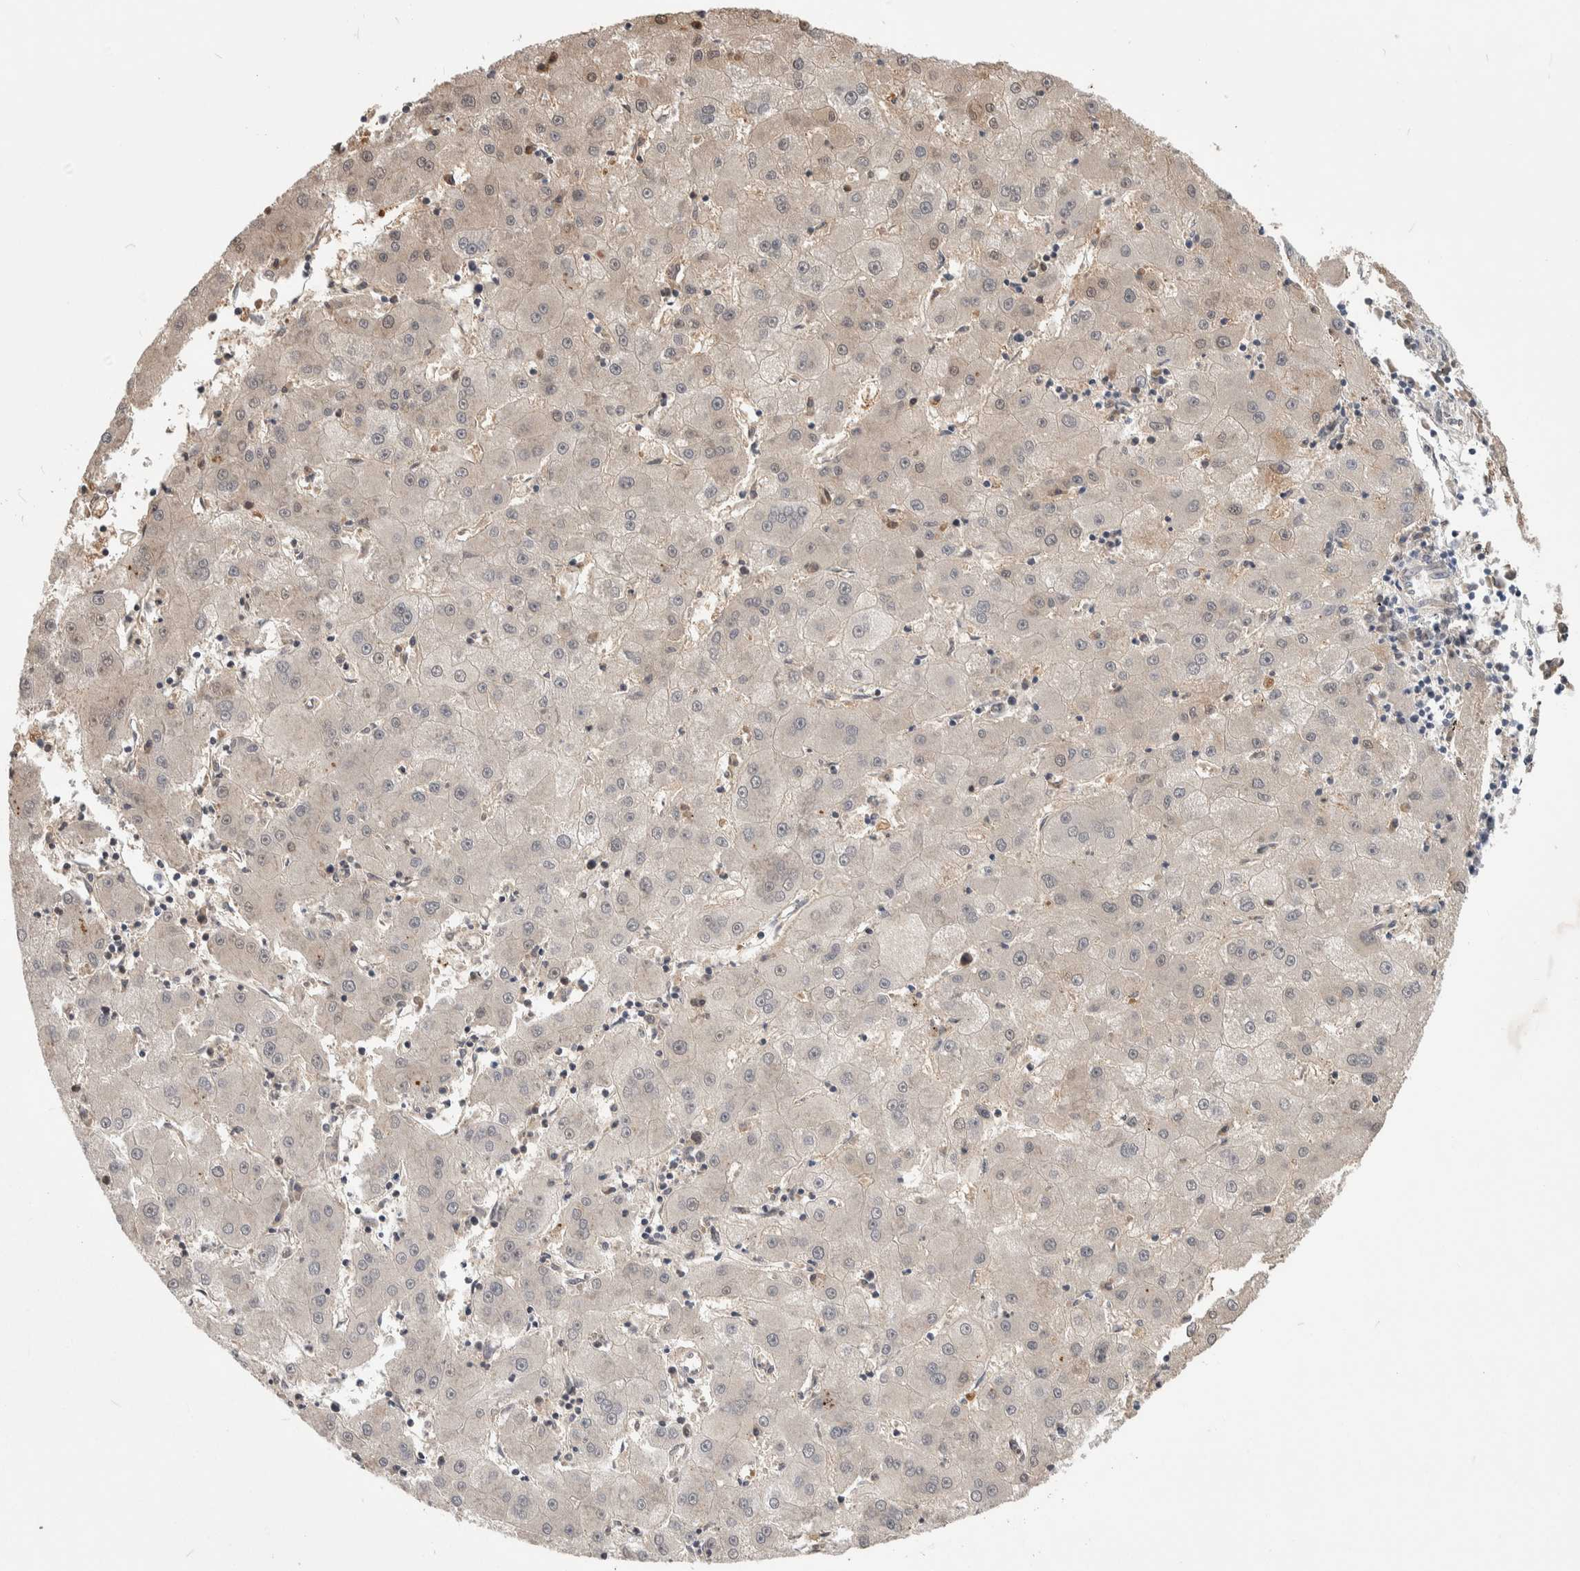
{"staining": {"intensity": "weak", "quantity": "25%-75%", "location": "cytoplasmic/membranous"}, "tissue": "liver cancer", "cell_type": "Tumor cells", "image_type": "cancer", "snomed": [{"axis": "morphology", "description": "Carcinoma, Hepatocellular, NOS"}, {"axis": "topography", "description": "Liver"}], "caption": "Liver hepatocellular carcinoma was stained to show a protein in brown. There is low levels of weak cytoplasmic/membranous positivity in approximately 25%-75% of tumor cells. The protein of interest is shown in brown color, while the nuclei are stained blue.", "gene": "ZNF862", "patient": {"sex": "male", "age": 72}}